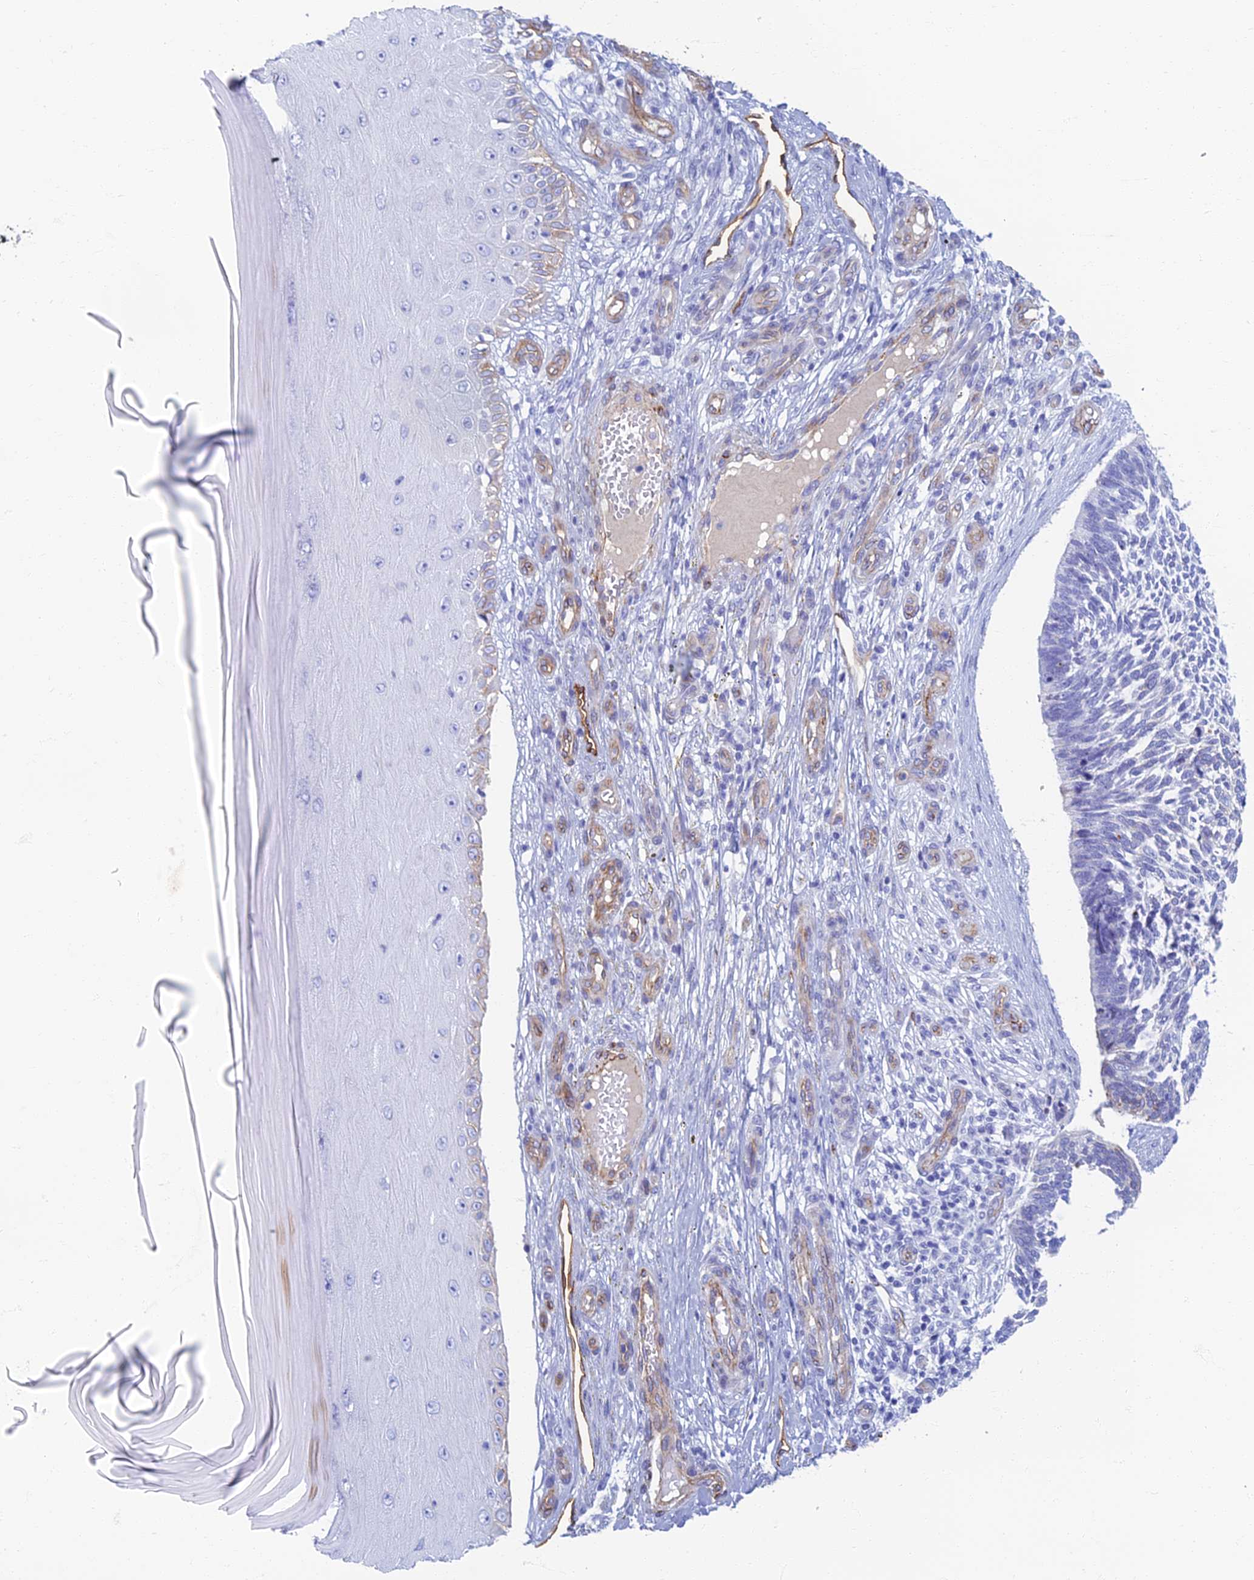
{"staining": {"intensity": "negative", "quantity": "none", "location": "none"}, "tissue": "skin cancer", "cell_type": "Tumor cells", "image_type": "cancer", "snomed": [{"axis": "morphology", "description": "Basal cell carcinoma"}, {"axis": "topography", "description": "Skin"}], "caption": "This is an immunohistochemistry photomicrograph of human skin basal cell carcinoma. There is no expression in tumor cells.", "gene": "ETFRF1", "patient": {"sex": "male", "age": 88}}